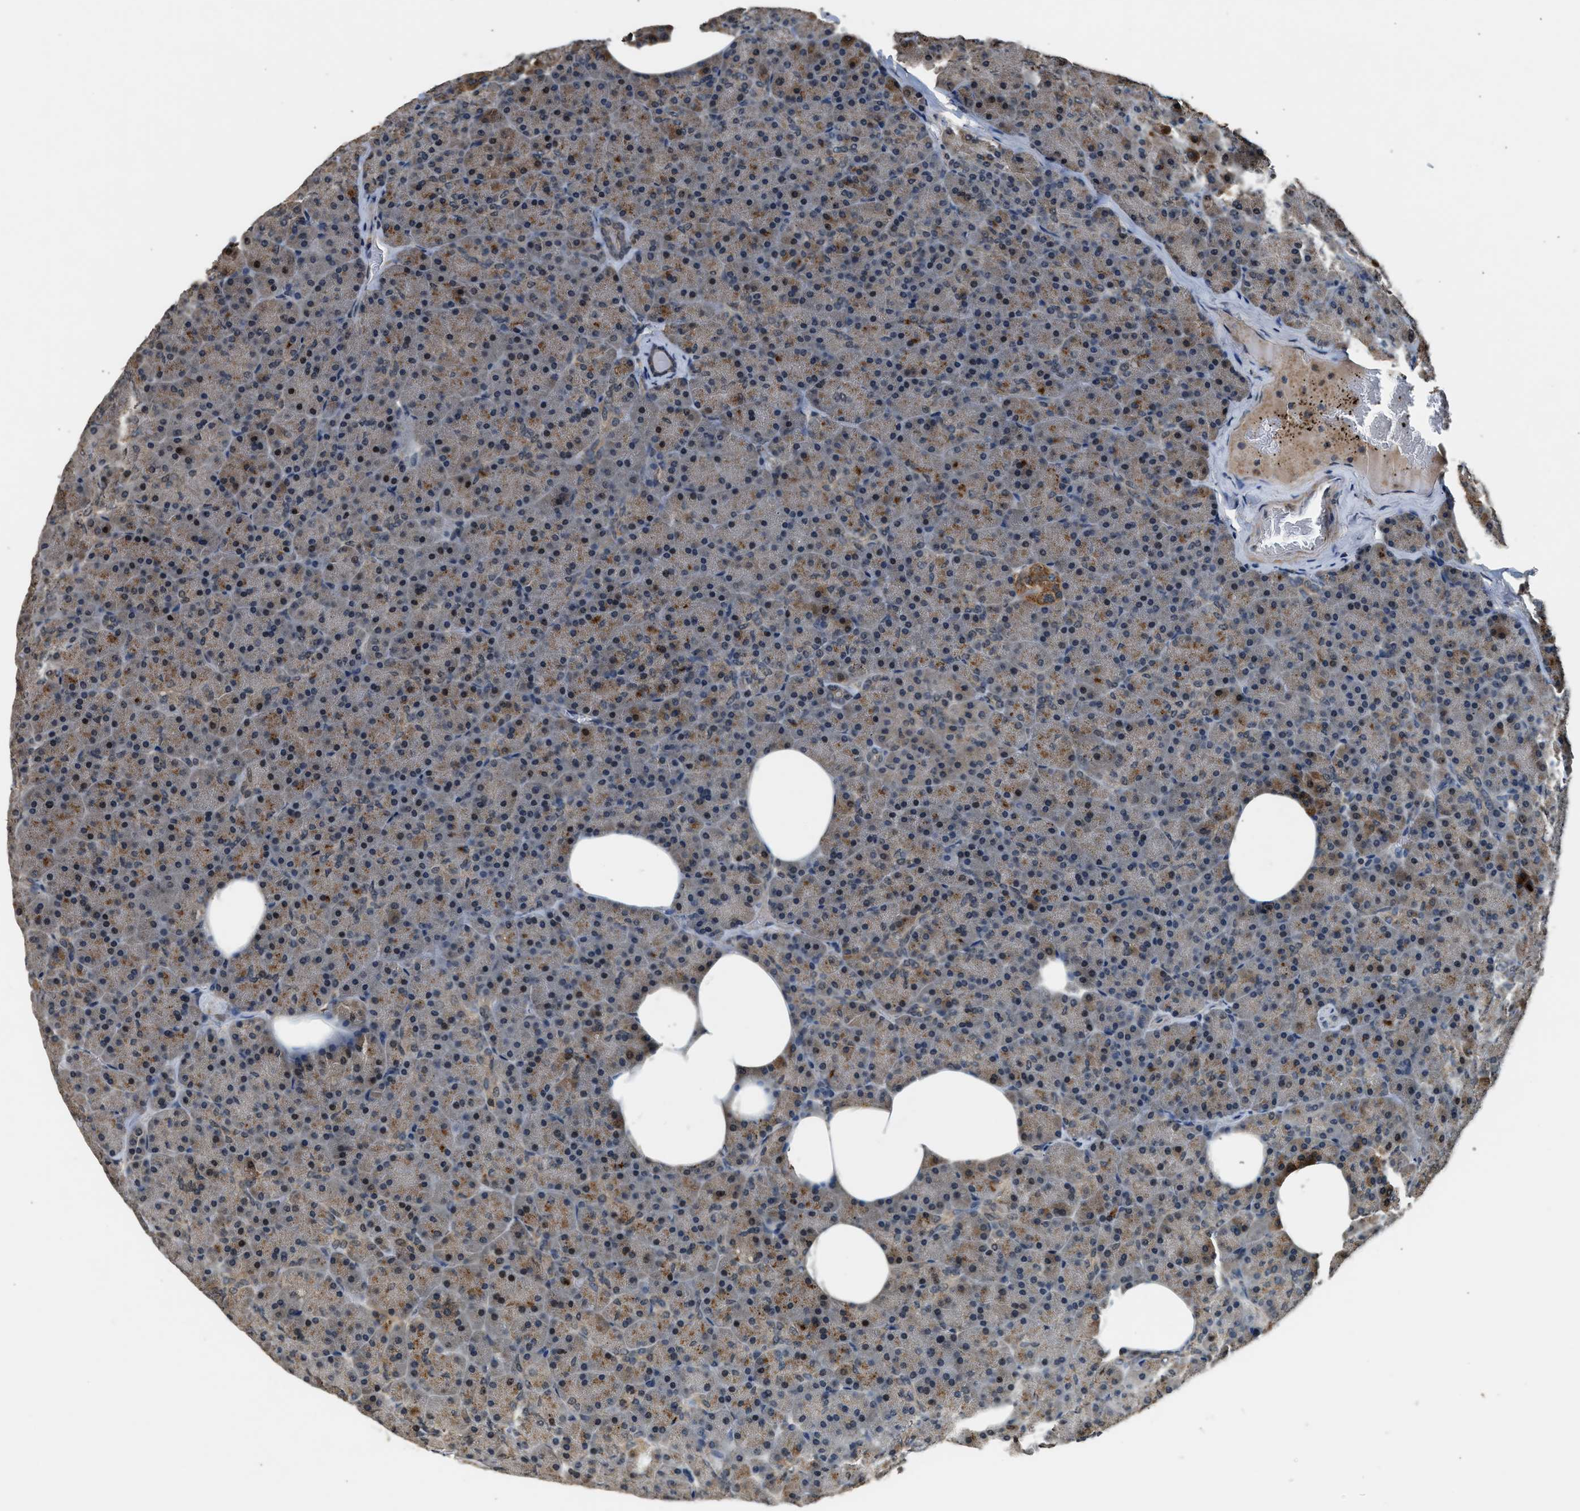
{"staining": {"intensity": "moderate", "quantity": "25%-75%", "location": "cytoplasmic/membranous,nuclear"}, "tissue": "pancreas", "cell_type": "Exocrine glandular cells", "image_type": "normal", "snomed": [{"axis": "morphology", "description": "Normal tissue, NOS"}, {"axis": "topography", "description": "Pancreas"}], "caption": "This image demonstrates normal pancreas stained with immunohistochemistry (IHC) to label a protein in brown. The cytoplasmic/membranous,nuclear of exocrine glandular cells show moderate positivity for the protein. Nuclei are counter-stained blue.", "gene": "SLC15A4", "patient": {"sex": "female", "age": 35}}